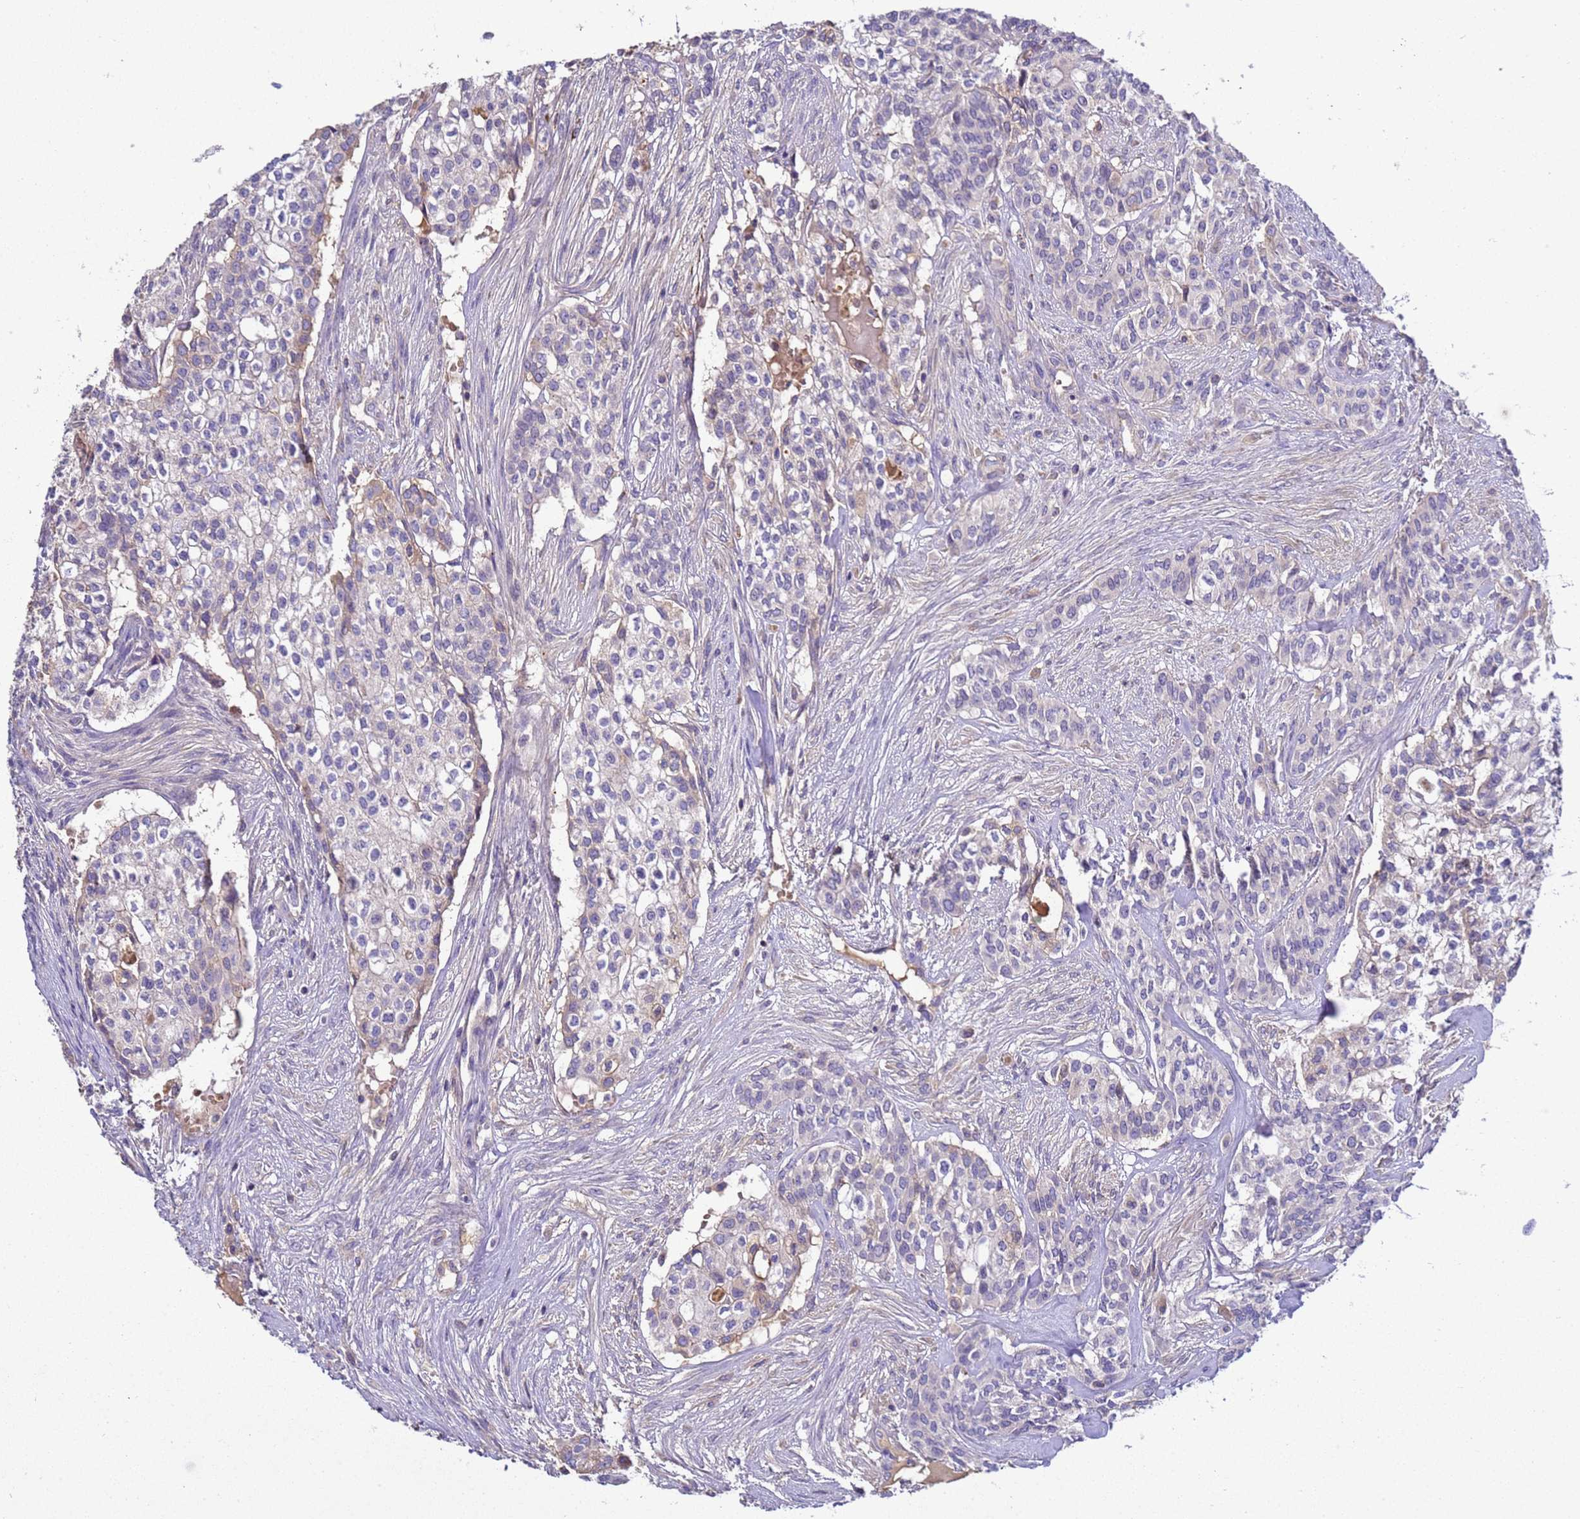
{"staining": {"intensity": "negative", "quantity": "none", "location": "none"}, "tissue": "head and neck cancer", "cell_type": "Tumor cells", "image_type": "cancer", "snomed": [{"axis": "morphology", "description": "Adenocarcinoma, NOS"}, {"axis": "topography", "description": "Head-Neck"}], "caption": "Immunohistochemistry of head and neck cancer displays no positivity in tumor cells.", "gene": "TBCD", "patient": {"sex": "male", "age": 81}}